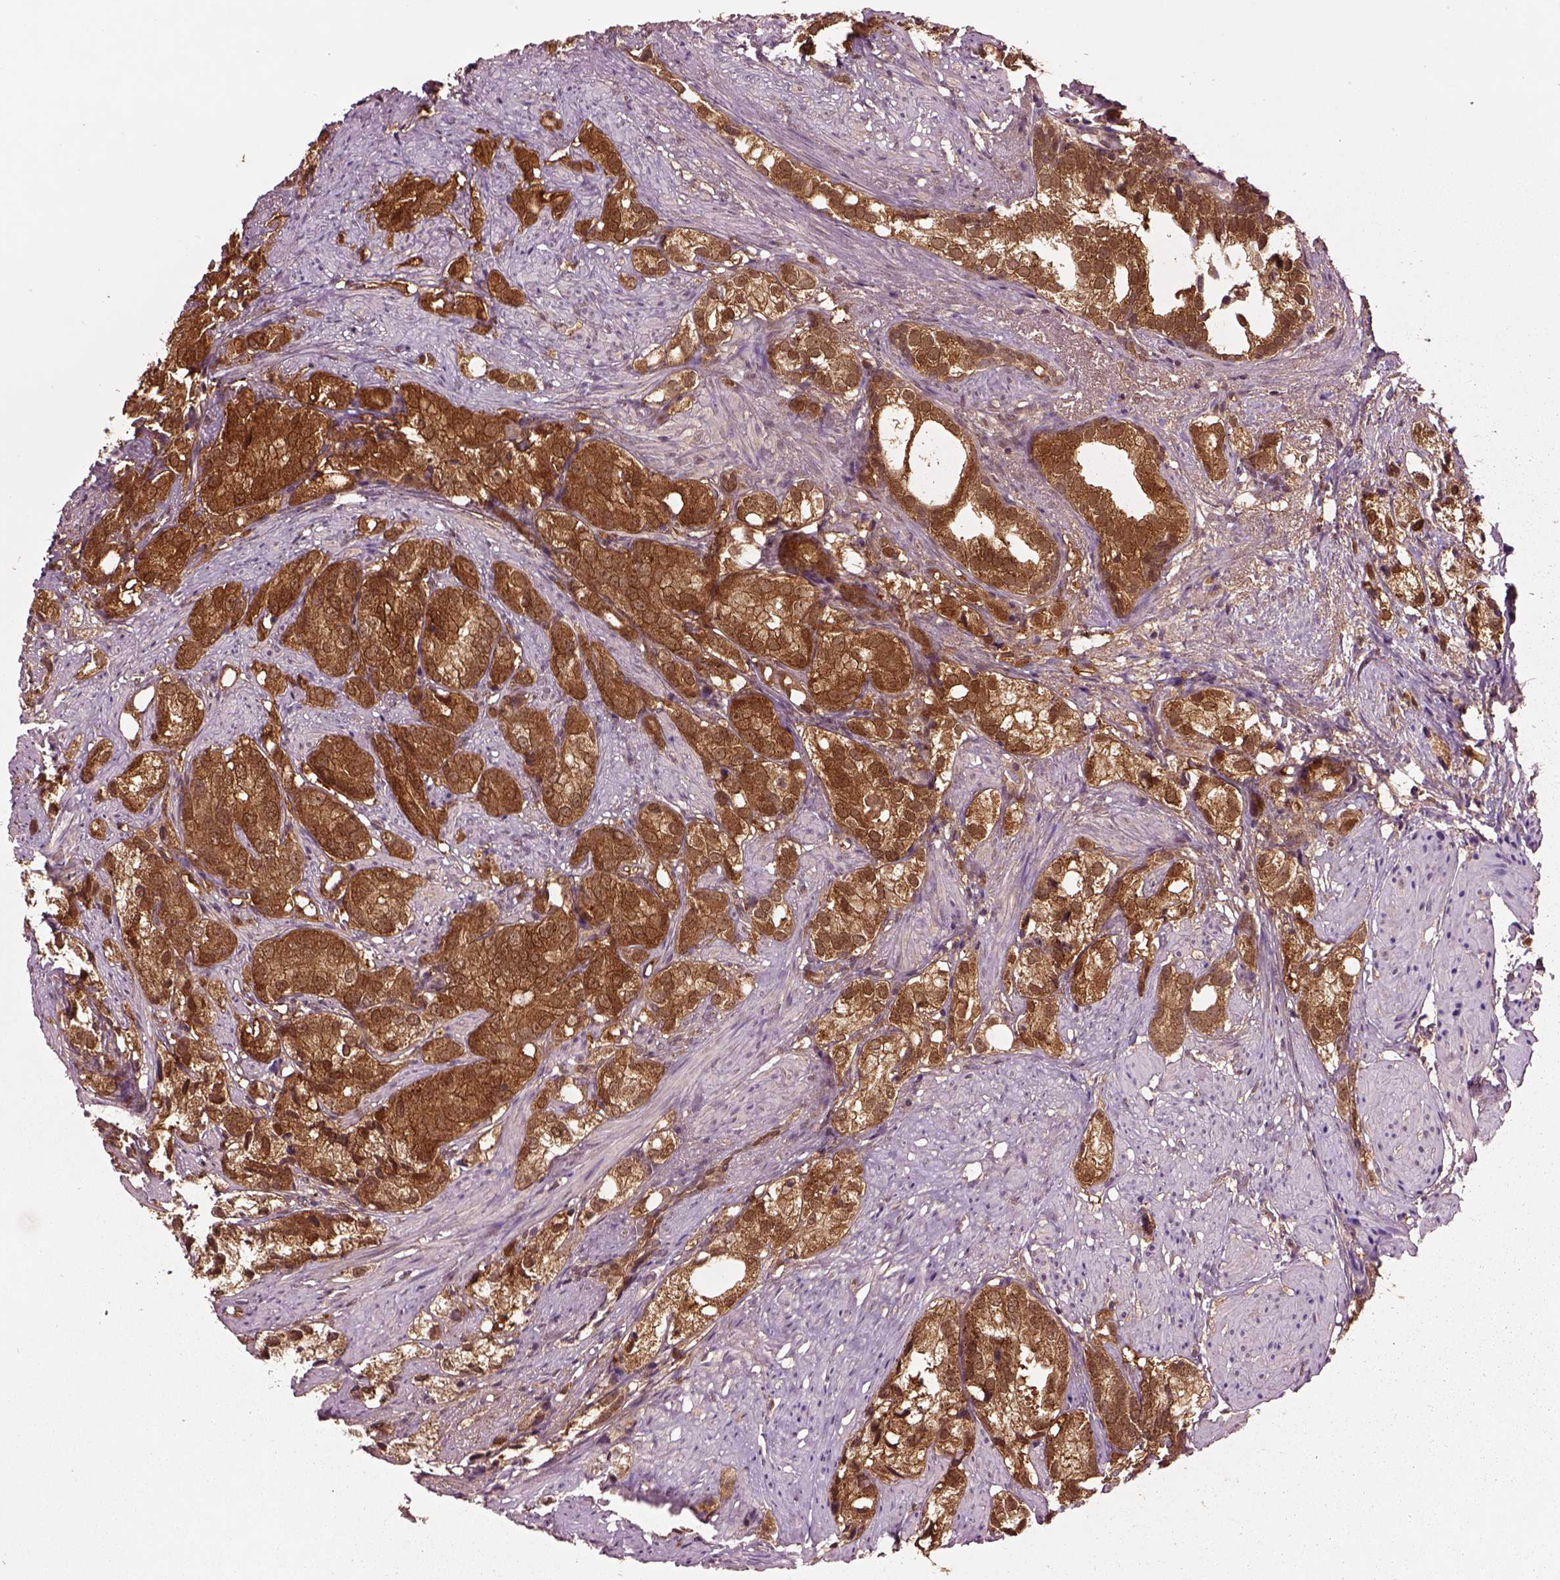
{"staining": {"intensity": "strong", "quantity": ">75%", "location": "cytoplasmic/membranous,nuclear"}, "tissue": "prostate cancer", "cell_type": "Tumor cells", "image_type": "cancer", "snomed": [{"axis": "morphology", "description": "Adenocarcinoma, High grade"}, {"axis": "topography", "description": "Prostate"}], "caption": "Immunohistochemistry staining of prostate adenocarcinoma (high-grade), which shows high levels of strong cytoplasmic/membranous and nuclear positivity in about >75% of tumor cells indicating strong cytoplasmic/membranous and nuclear protein positivity. The staining was performed using DAB (brown) for protein detection and nuclei were counterstained in hematoxylin (blue).", "gene": "MDP1", "patient": {"sex": "male", "age": 82}}